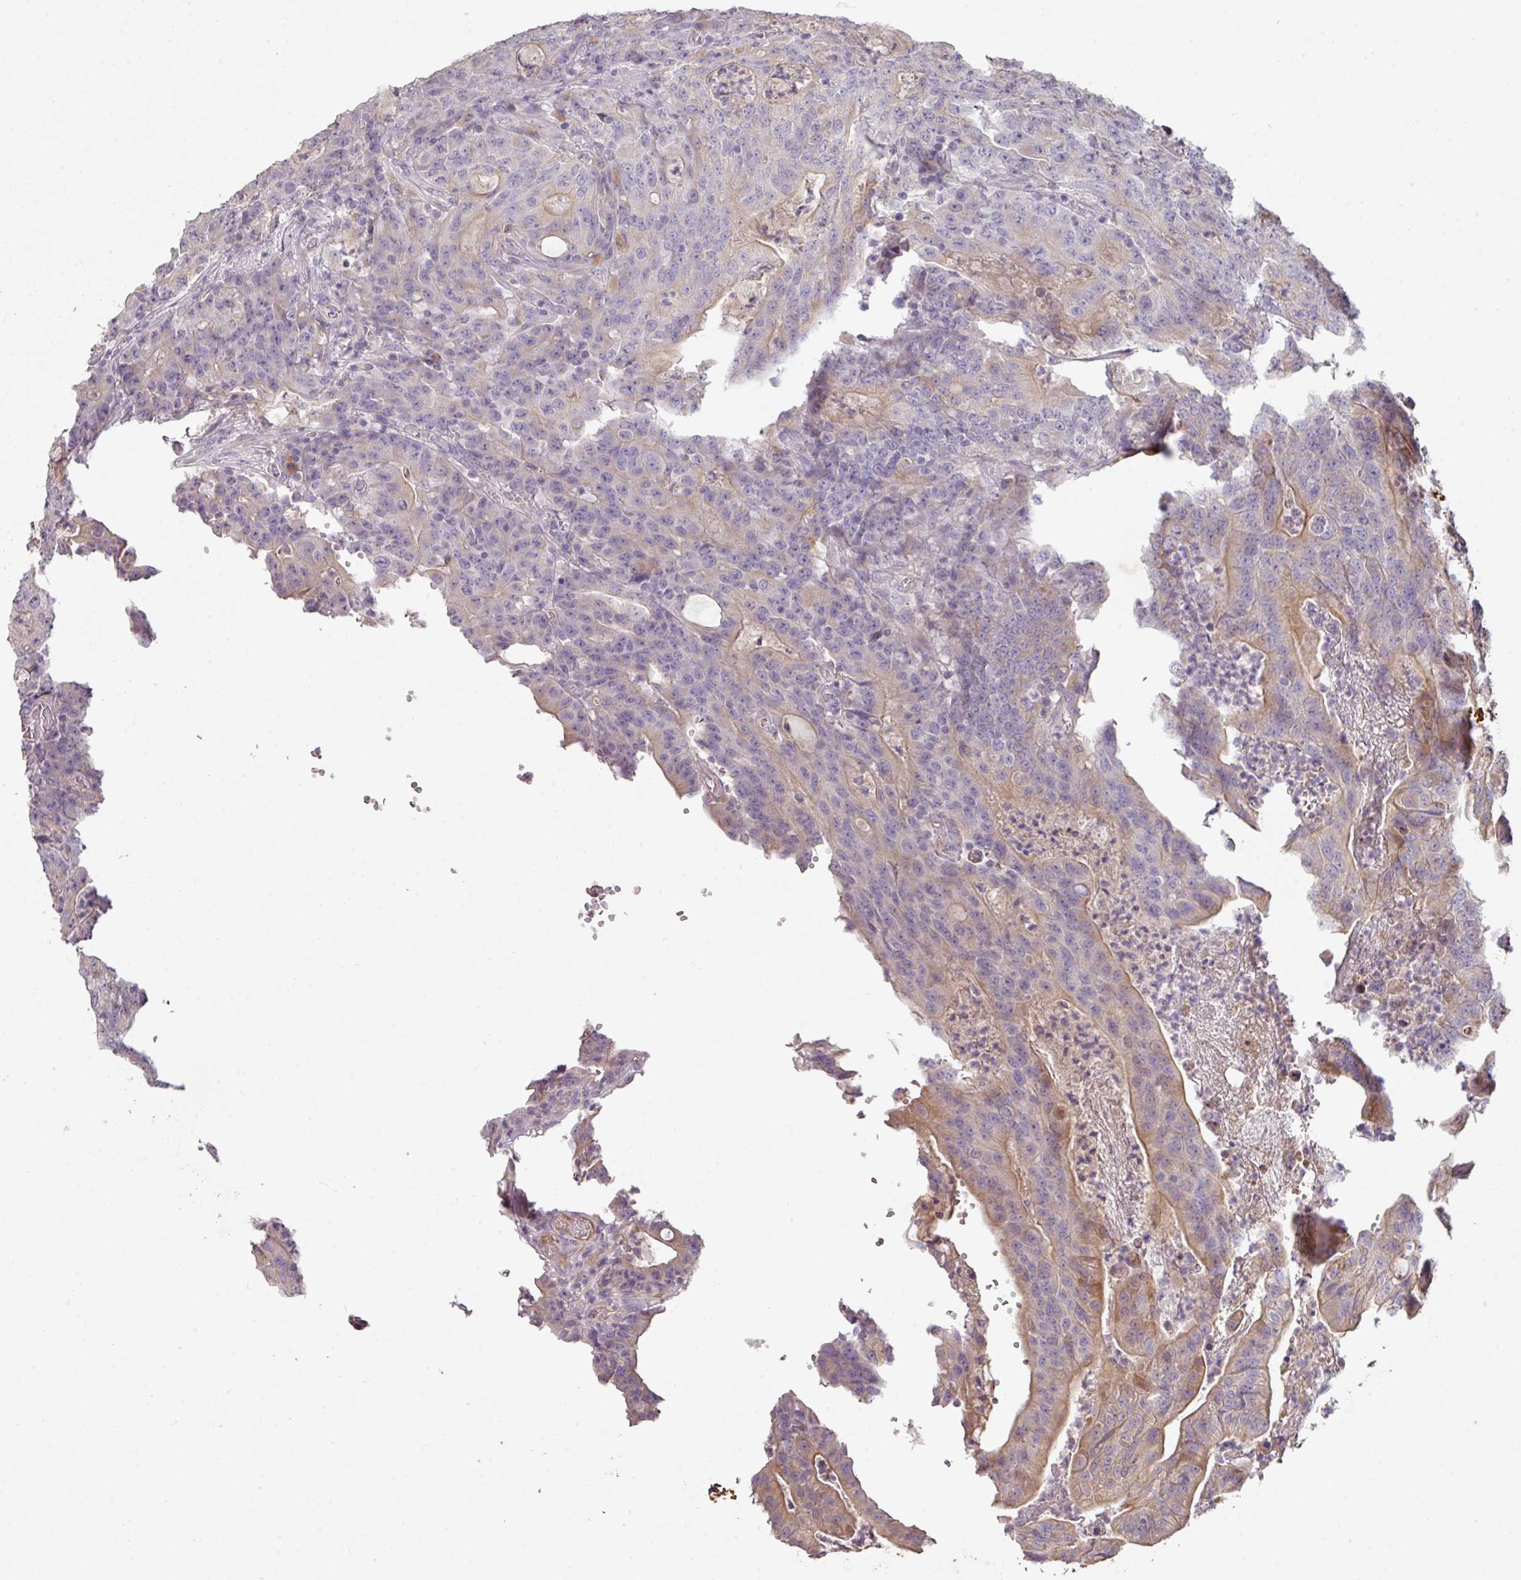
{"staining": {"intensity": "weak", "quantity": "<25%", "location": "cytoplasmic/membranous"}, "tissue": "colorectal cancer", "cell_type": "Tumor cells", "image_type": "cancer", "snomed": [{"axis": "morphology", "description": "Adenocarcinoma, NOS"}, {"axis": "topography", "description": "Colon"}], "caption": "Immunohistochemistry photomicrograph of human adenocarcinoma (colorectal) stained for a protein (brown), which displays no positivity in tumor cells. (DAB (3,3'-diaminobenzidine) immunohistochemistry with hematoxylin counter stain).", "gene": "ZNF266", "patient": {"sex": "male", "age": 83}}